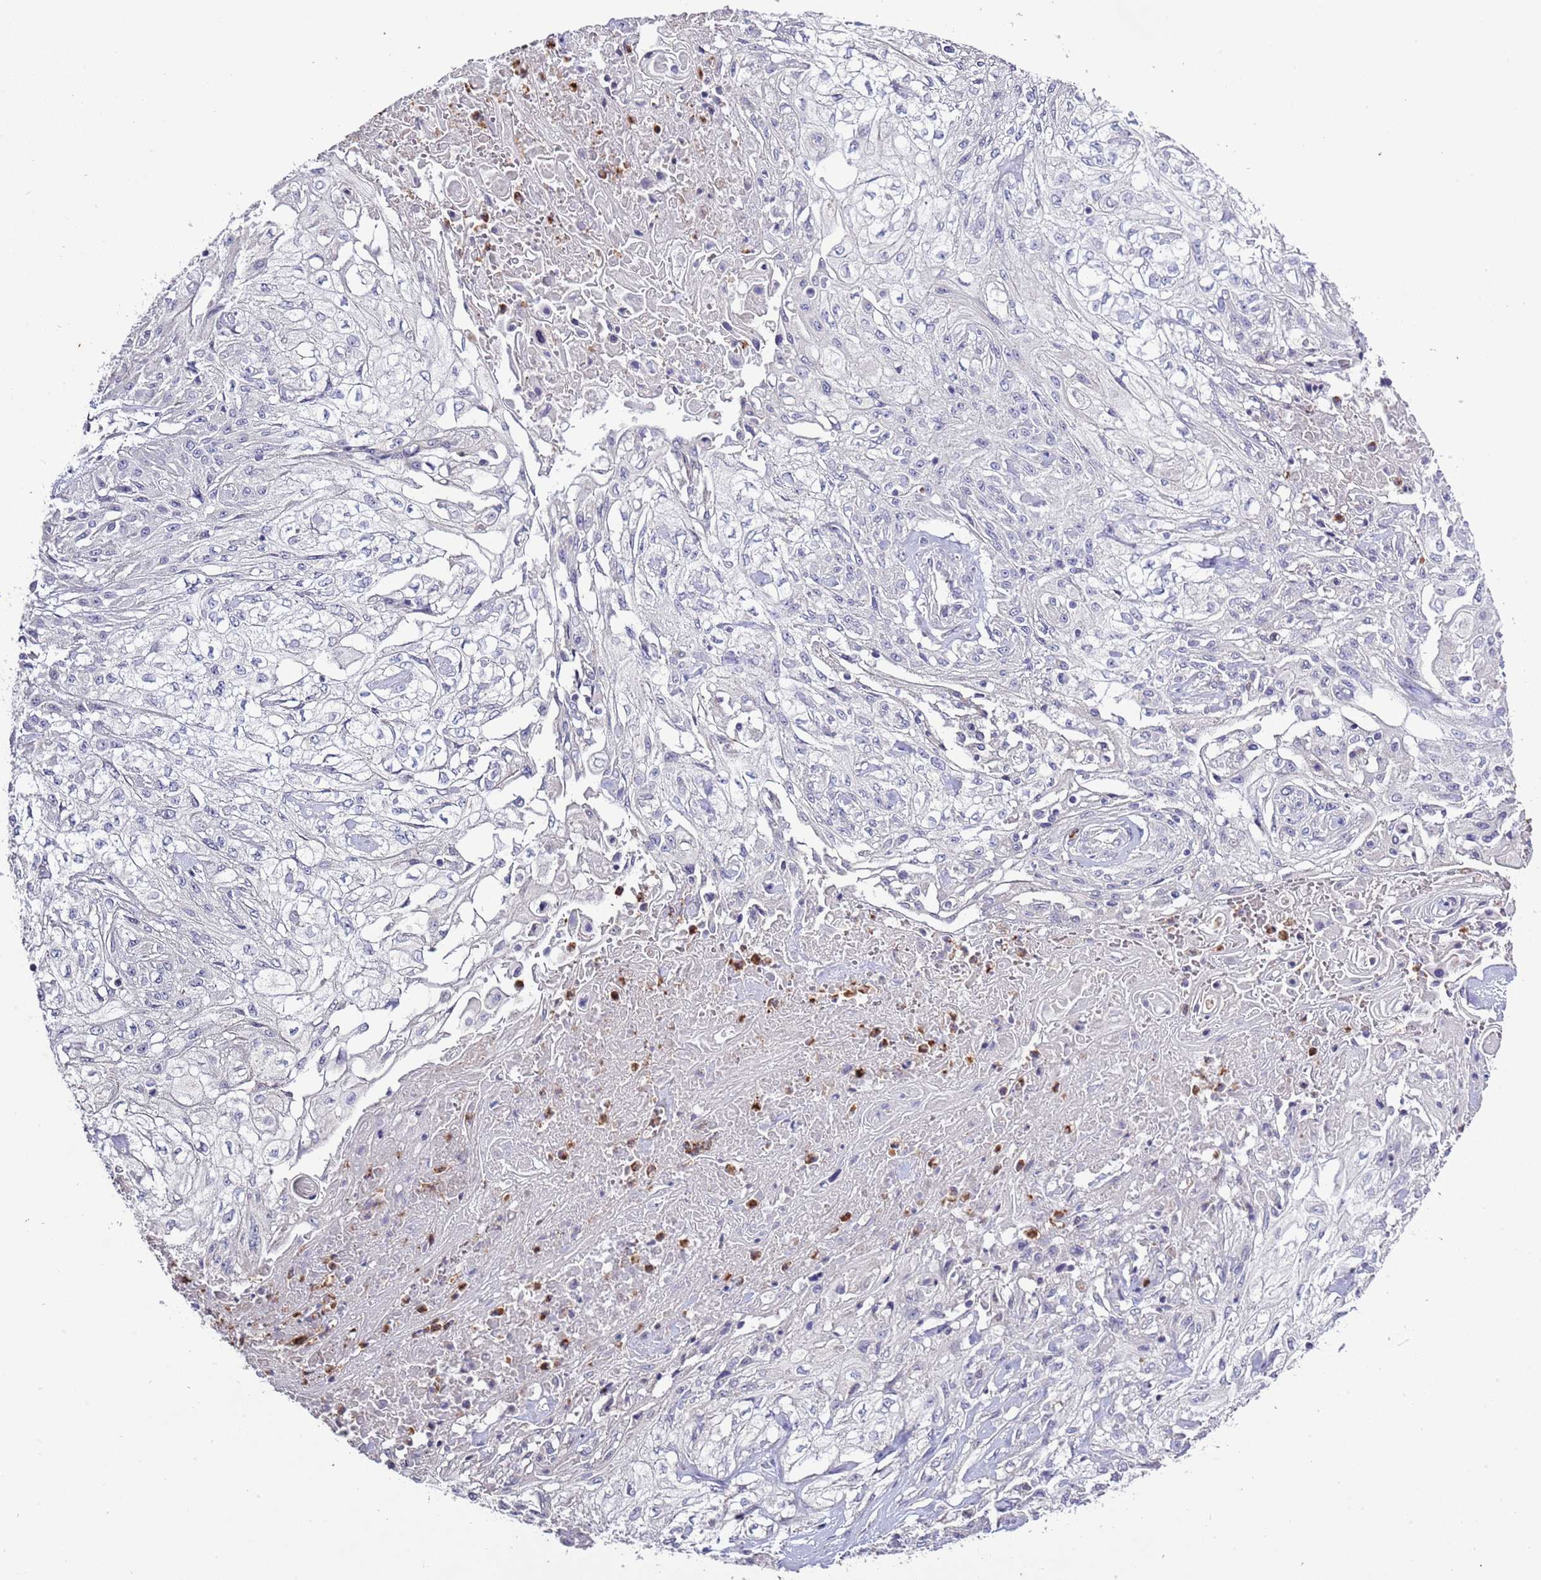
{"staining": {"intensity": "negative", "quantity": "none", "location": "none"}, "tissue": "skin cancer", "cell_type": "Tumor cells", "image_type": "cancer", "snomed": [{"axis": "morphology", "description": "Squamous cell carcinoma, NOS"}, {"axis": "morphology", "description": "Squamous cell carcinoma, metastatic, NOS"}, {"axis": "topography", "description": "Skin"}, {"axis": "topography", "description": "Lymph node"}], "caption": "The photomicrograph shows no staining of tumor cells in skin cancer (metastatic squamous cell carcinoma).", "gene": "P2RY13", "patient": {"sex": "male", "age": 75}}